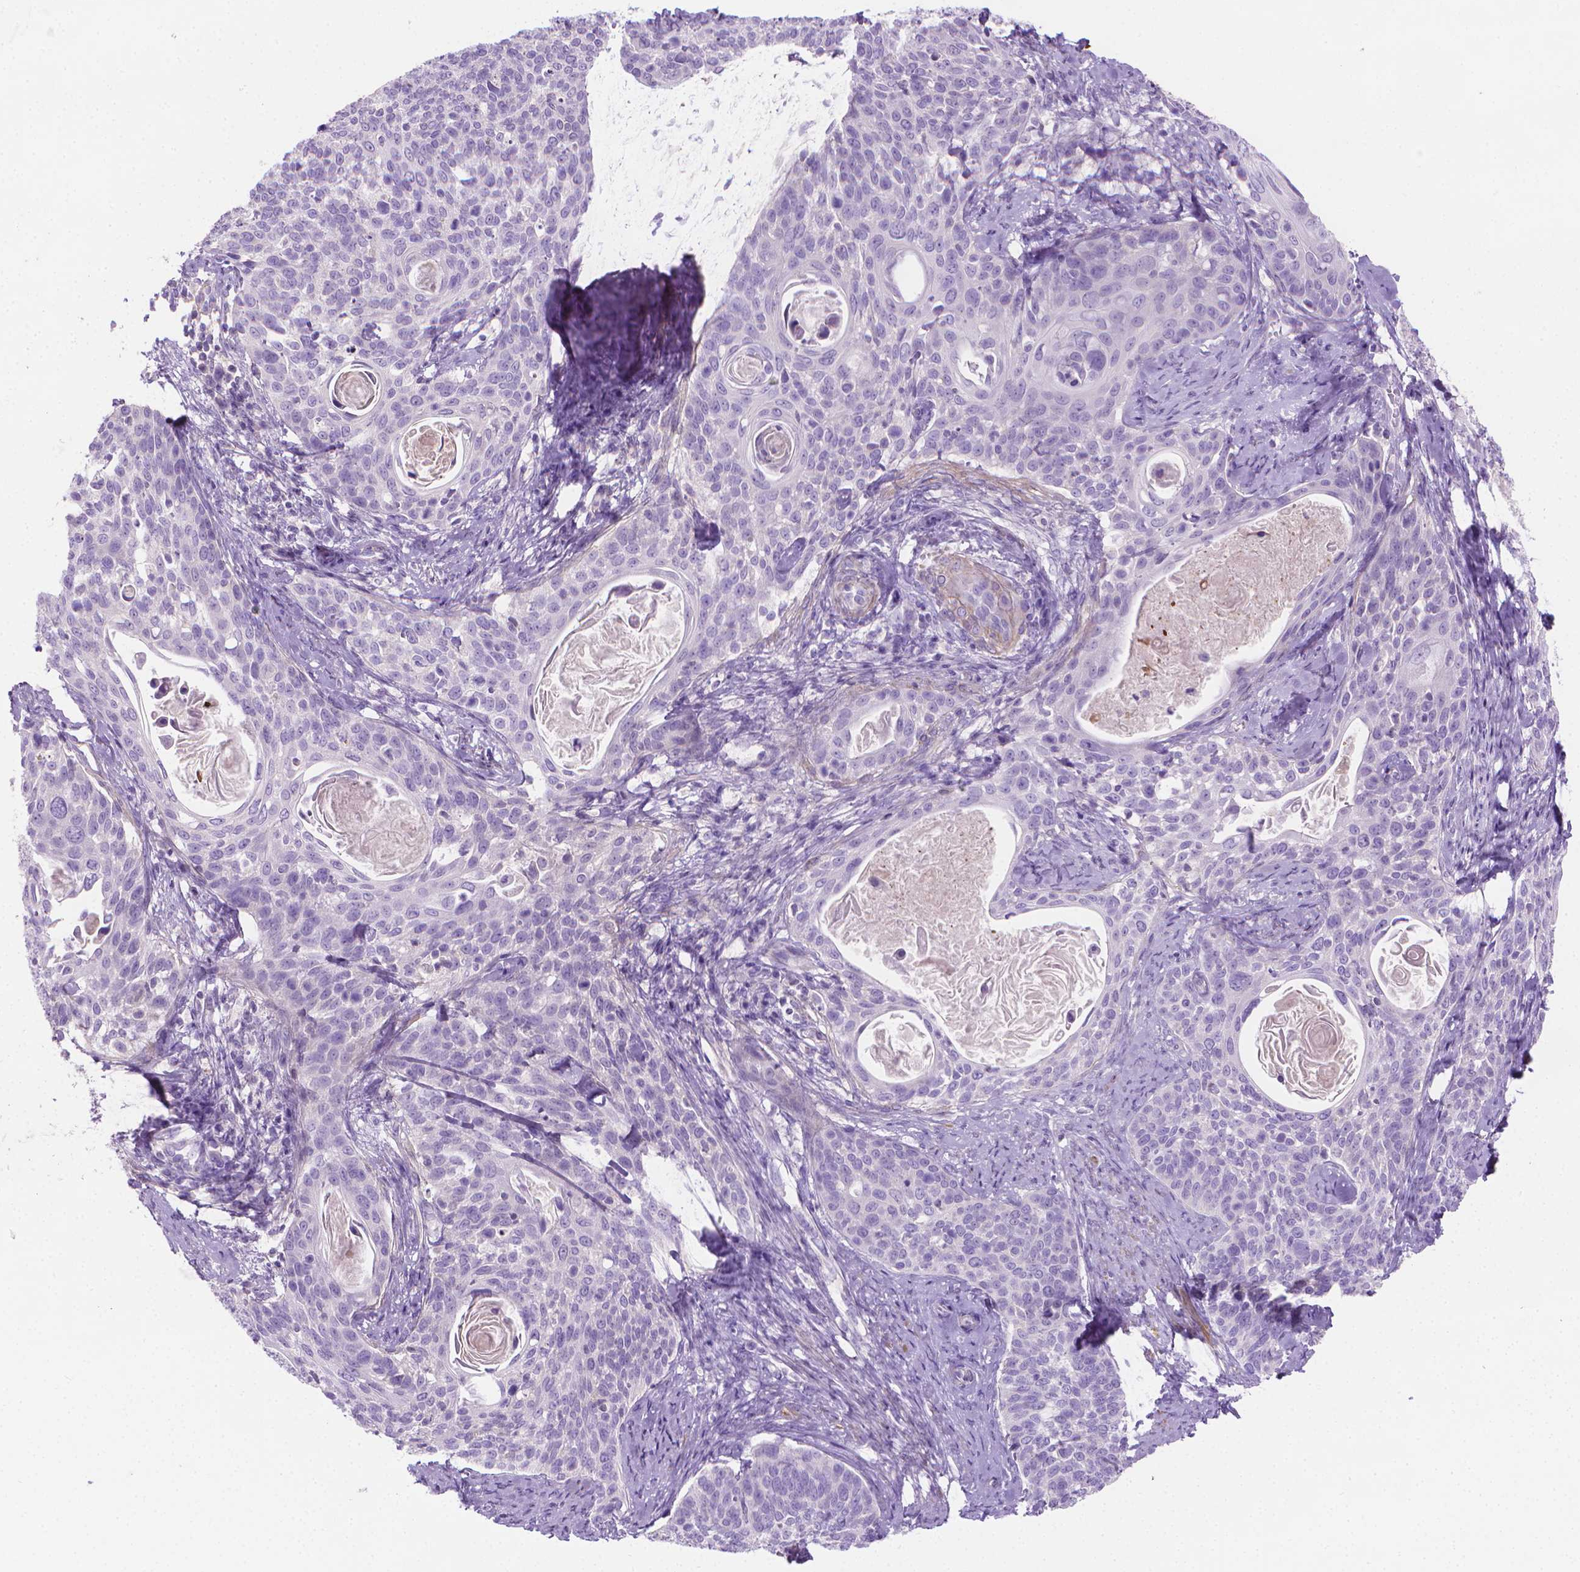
{"staining": {"intensity": "negative", "quantity": "none", "location": "none"}, "tissue": "cervical cancer", "cell_type": "Tumor cells", "image_type": "cancer", "snomed": [{"axis": "morphology", "description": "Squamous cell carcinoma, NOS"}, {"axis": "topography", "description": "Cervix"}], "caption": "High power microscopy histopathology image of an IHC histopathology image of cervical cancer (squamous cell carcinoma), revealing no significant positivity in tumor cells. (Stains: DAB (3,3'-diaminobenzidine) immunohistochemistry (IHC) with hematoxylin counter stain, Microscopy: brightfield microscopy at high magnification).", "gene": "FASN", "patient": {"sex": "female", "age": 69}}